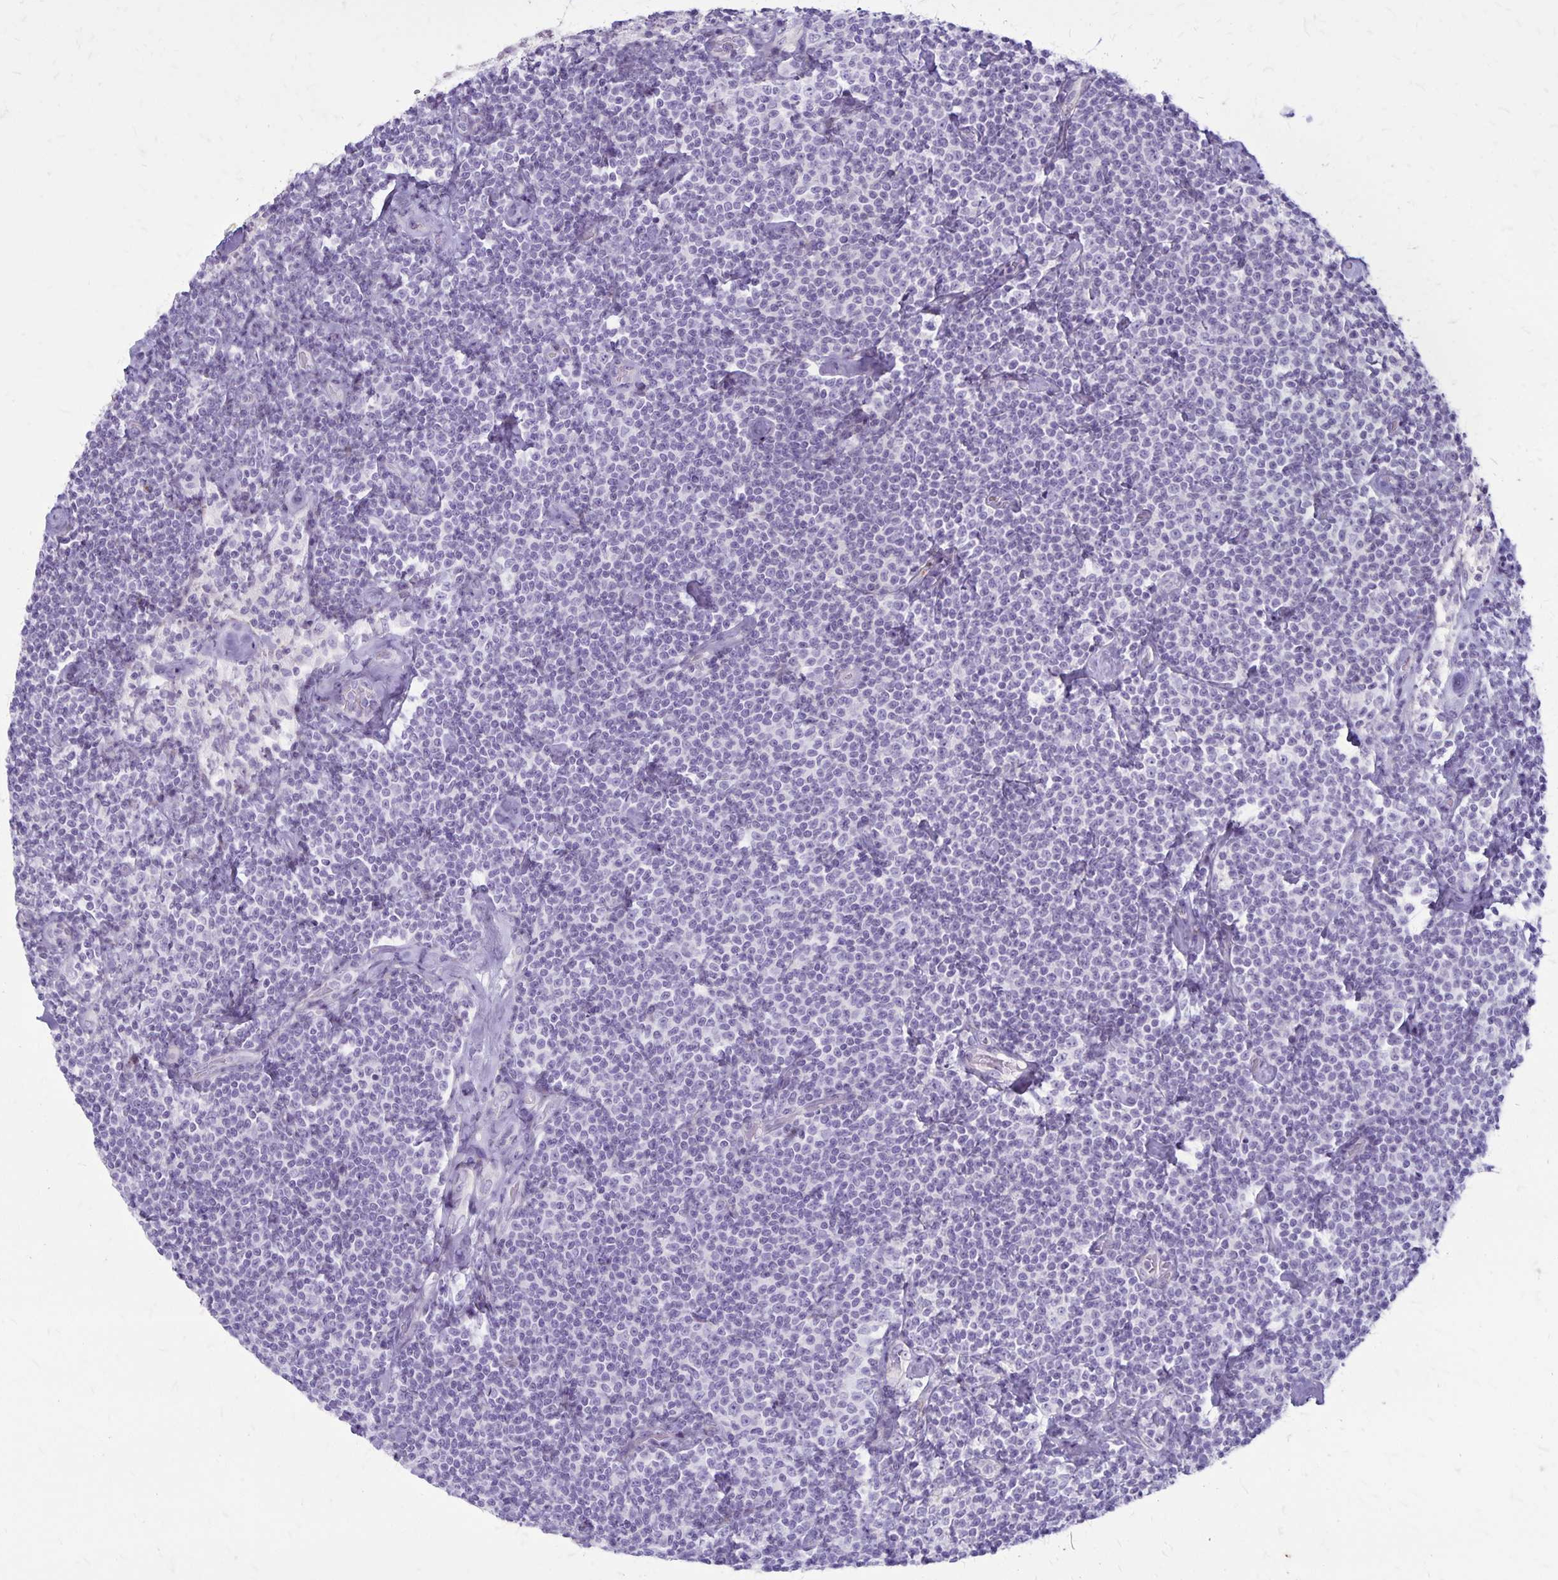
{"staining": {"intensity": "negative", "quantity": "none", "location": "none"}, "tissue": "lymphoma", "cell_type": "Tumor cells", "image_type": "cancer", "snomed": [{"axis": "morphology", "description": "Malignant lymphoma, non-Hodgkin's type, Low grade"}, {"axis": "topography", "description": "Lymph node"}], "caption": "Immunohistochemistry histopathology image of low-grade malignant lymphoma, non-Hodgkin's type stained for a protein (brown), which displays no positivity in tumor cells.", "gene": "GP9", "patient": {"sex": "male", "age": 81}}